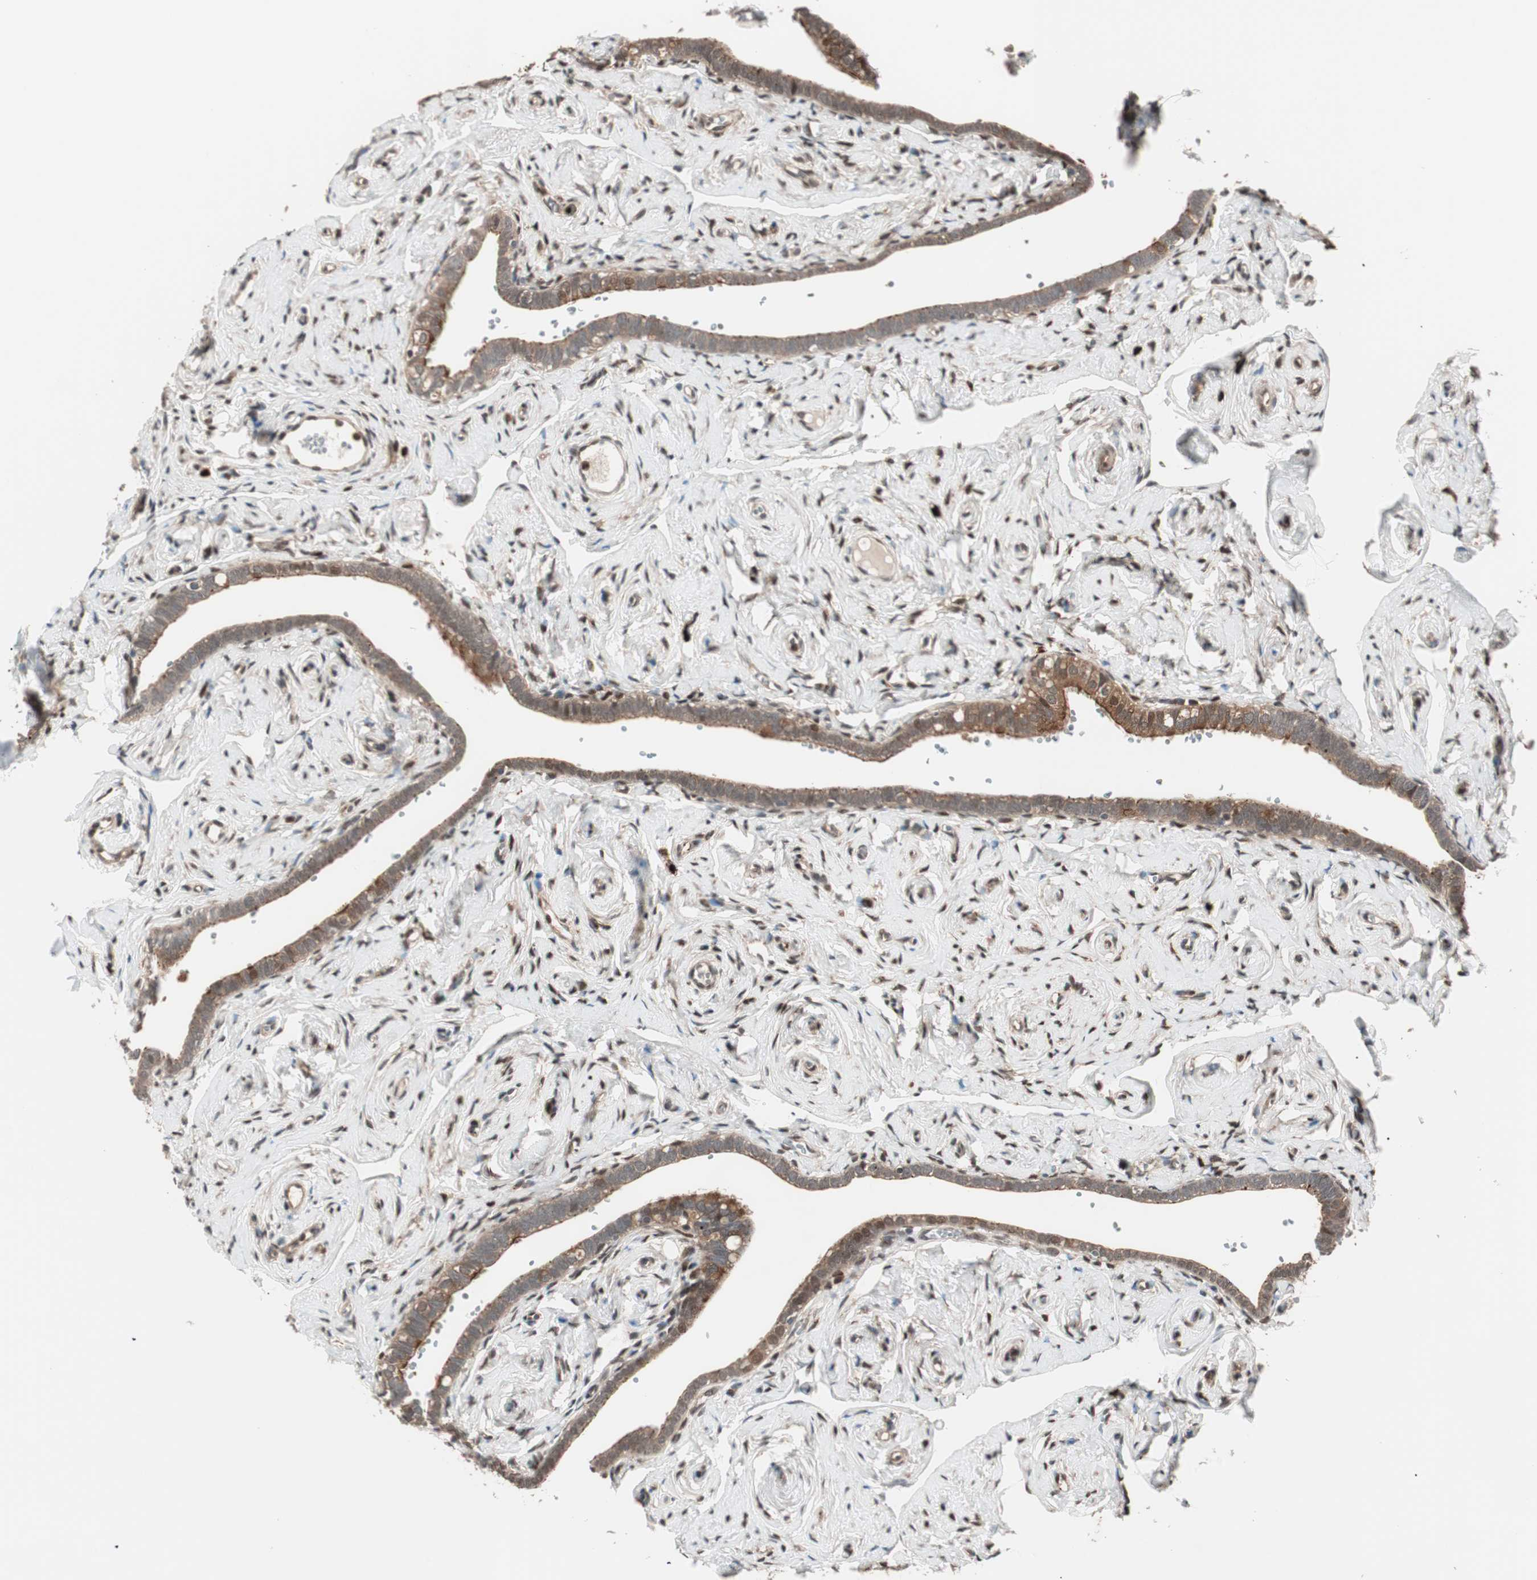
{"staining": {"intensity": "strong", "quantity": ">75%", "location": "cytoplasmic/membranous"}, "tissue": "fallopian tube", "cell_type": "Glandular cells", "image_type": "normal", "snomed": [{"axis": "morphology", "description": "Normal tissue, NOS"}, {"axis": "topography", "description": "Fallopian tube"}], "caption": "IHC photomicrograph of unremarkable fallopian tube: fallopian tube stained using immunohistochemistry (IHC) displays high levels of strong protein expression localized specifically in the cytoplasmic/membranous of glandular cells, appearing as a cytoplasmic/membranous brown color.", "gene": "PRKG2", "patient": {"sex": "female", "age": 71}}